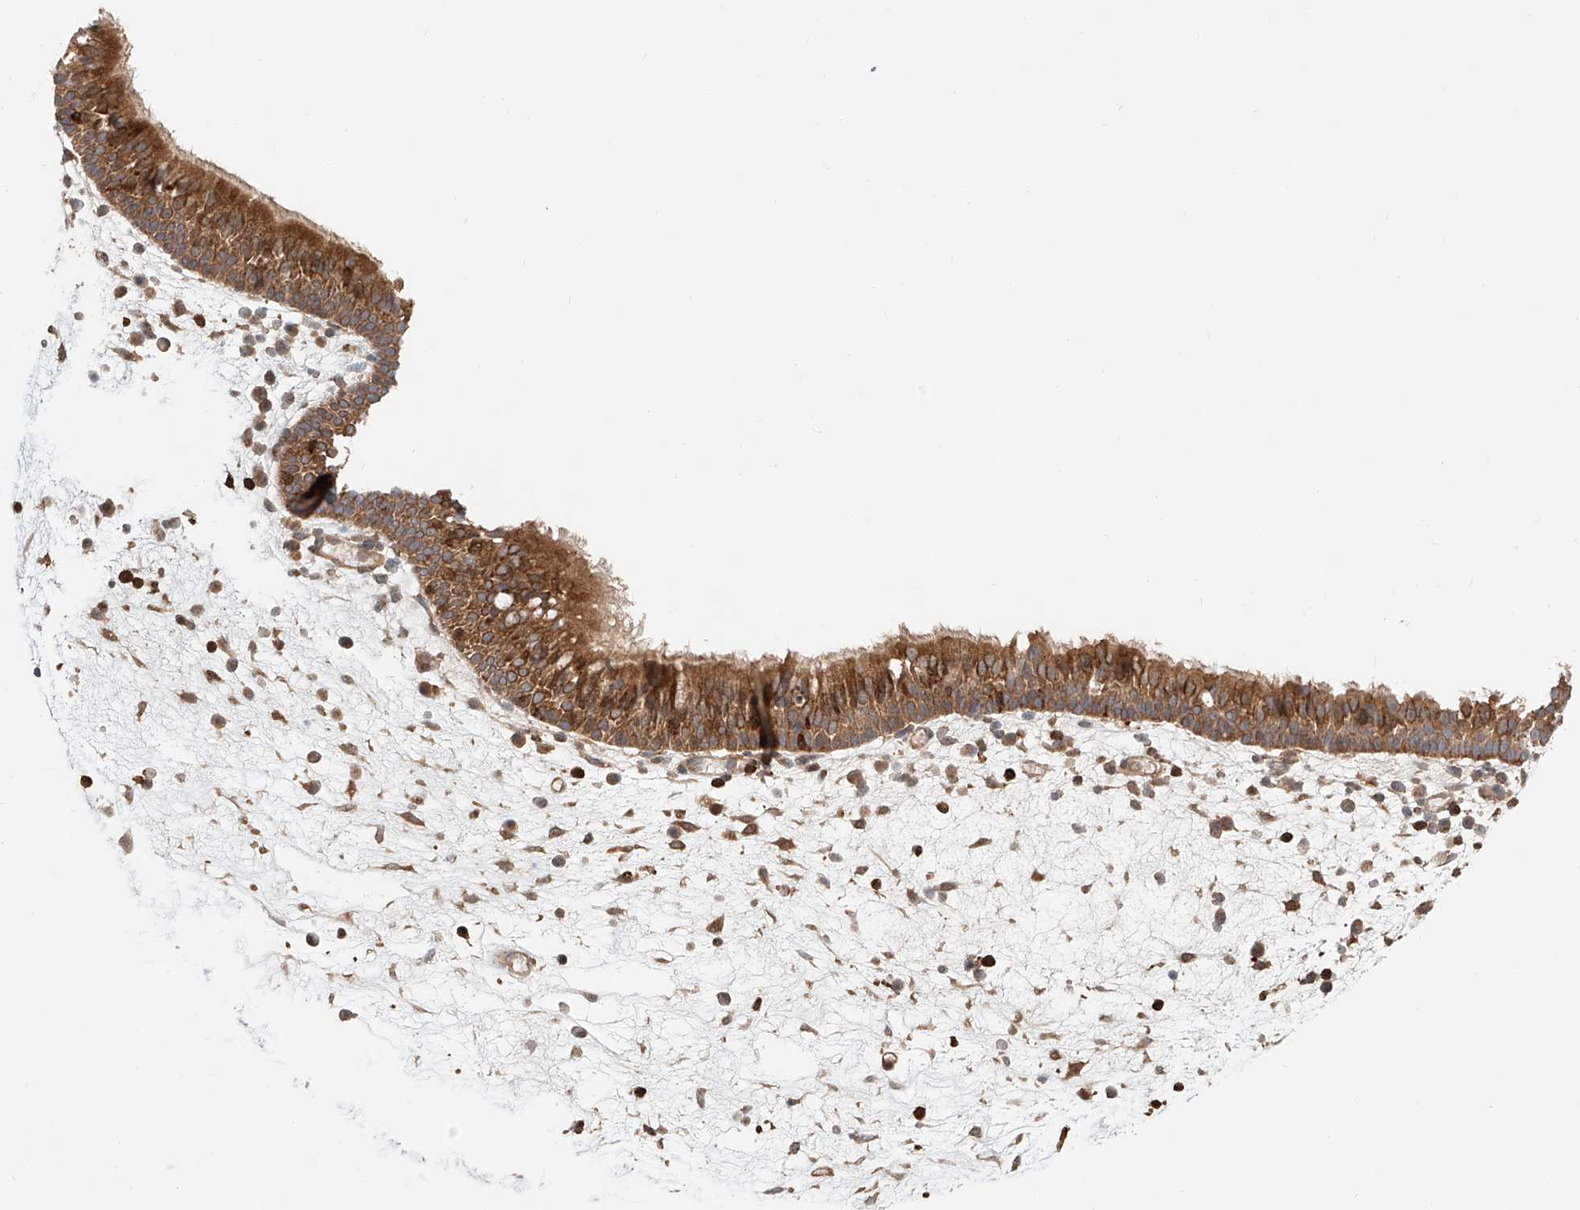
{"staining": {"intensity": "moderate", "quantity": ">75%", "location": "cytoplasmic/membranous,nuclear"}, "tissue": "nasopharynx", "cell_type": "Respiratory epithelial cells", "image_type": "normal", "snomed": [{"axis": "morphology", "description": "Normal tissue, NOS"}, {"axis": "morphology", "description": "Inflammation, NOS"}, {"axis": "morphology", "description": "Malignant melanoma, Metastatic site"}, {"axis": "topography", "description": "Nasopharynx"}], "caption": "Respiratory epithelial cells reveal medium levels of moderate cytoplasmic/membranous,nuclear positivity in approximately >75% of cells in unremarkable human nasopharynx. The staining was performed using DAB, with brown indicating positive protein expression. Nuclei are stained blue with hematoxylin.", "gene": "IGSF22", "patient": {"sex": "male", "age": 70}}